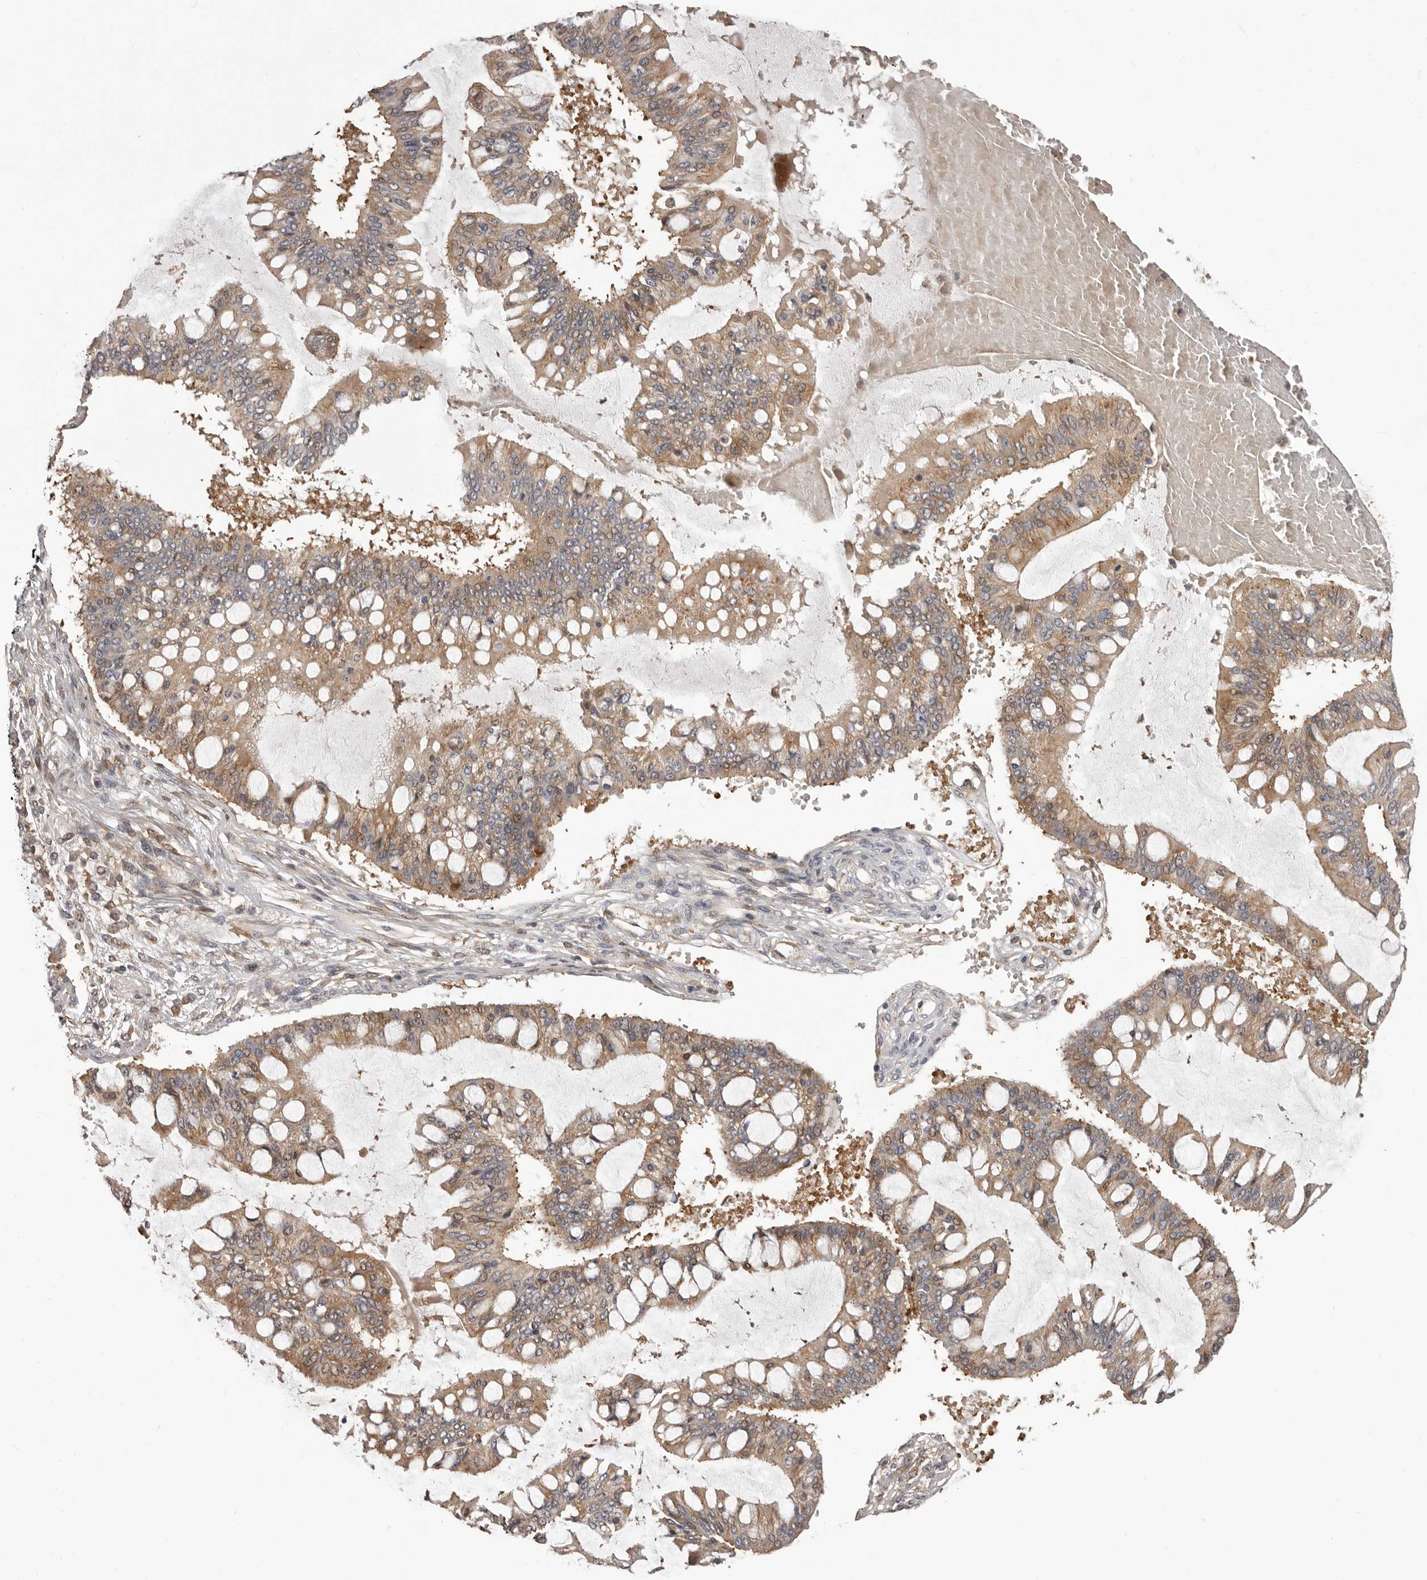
{"staining": {"intensity": "moderate", "quantity": ">75%", "location": "cytoplasmic/membranous"}, "tissue": "ovarian cancer", "cell_type": "Tumor cells", "image_type": "cancer", "snomed": [{"axis": "morphology", "description": "Cystadenocarcinoma, mucinous, NOS"}, {"axis": "topography", "description": "Ovary"}], "caption": "High-power microscopy captured an immunohistochemistry image of ovarian cancer, revealing moderate cytoplasmic/membranous positivity in about >75% of tumor cells.", "gene": "HBS1L", "patient": {"sex": "female", "age": 73}}